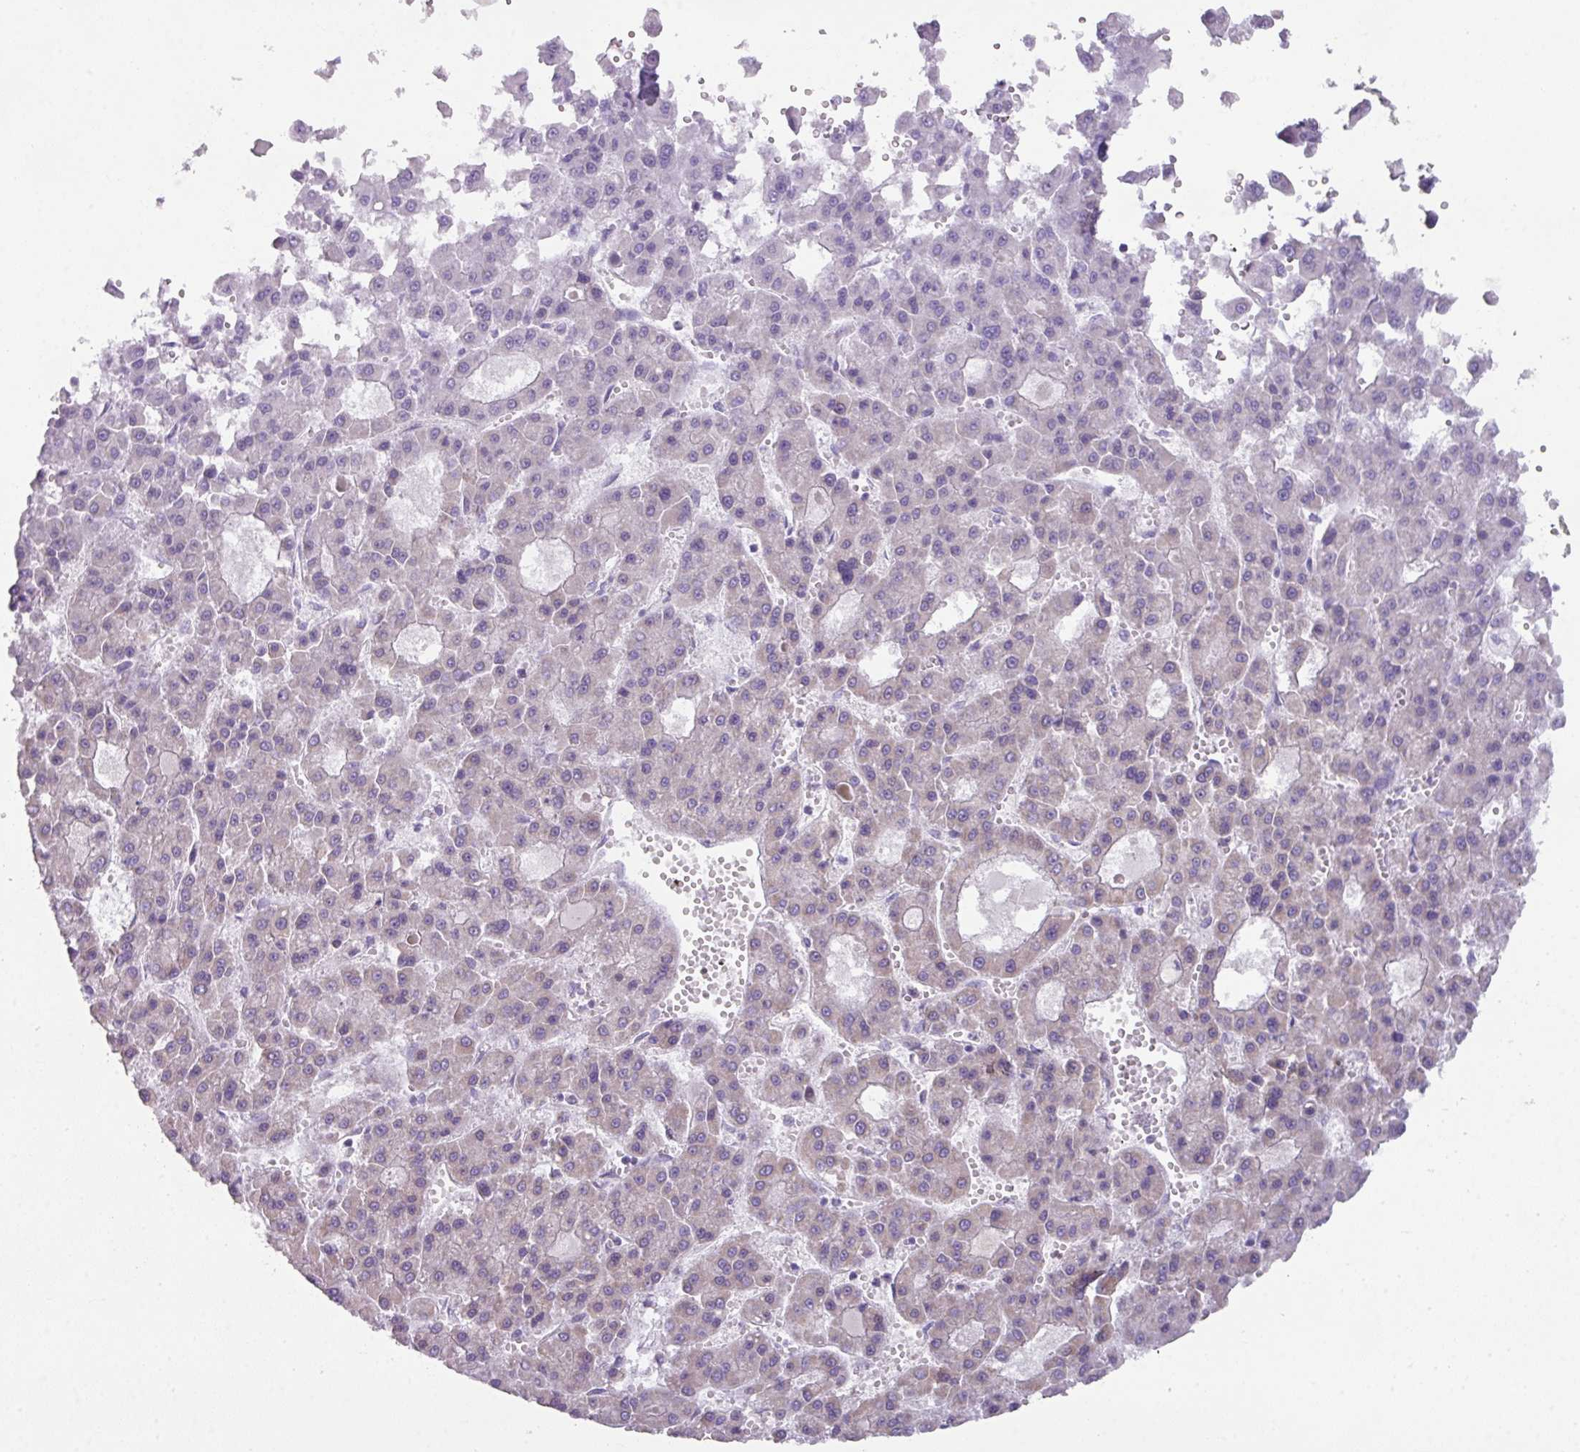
{"staining": {"intensity": "negative", "quantity": "none", "location": "none"}, "tissue": "liver cancer", "cell_type": "Tumor cells", "image_type": "cancer", "snomed": [{"axis": "morphology", "description": "Carcinoma, Hepatocellular, NOS"}, {"axis": "topography", "description": "Liver"}], "caption": "Immunohistochemistry (IHC) of human liver cancer (hepatocellular carcinoma) shows no expression in tumor cells.", "gene": "PALS2", "patient": {"sex": "male", "age": 70}}